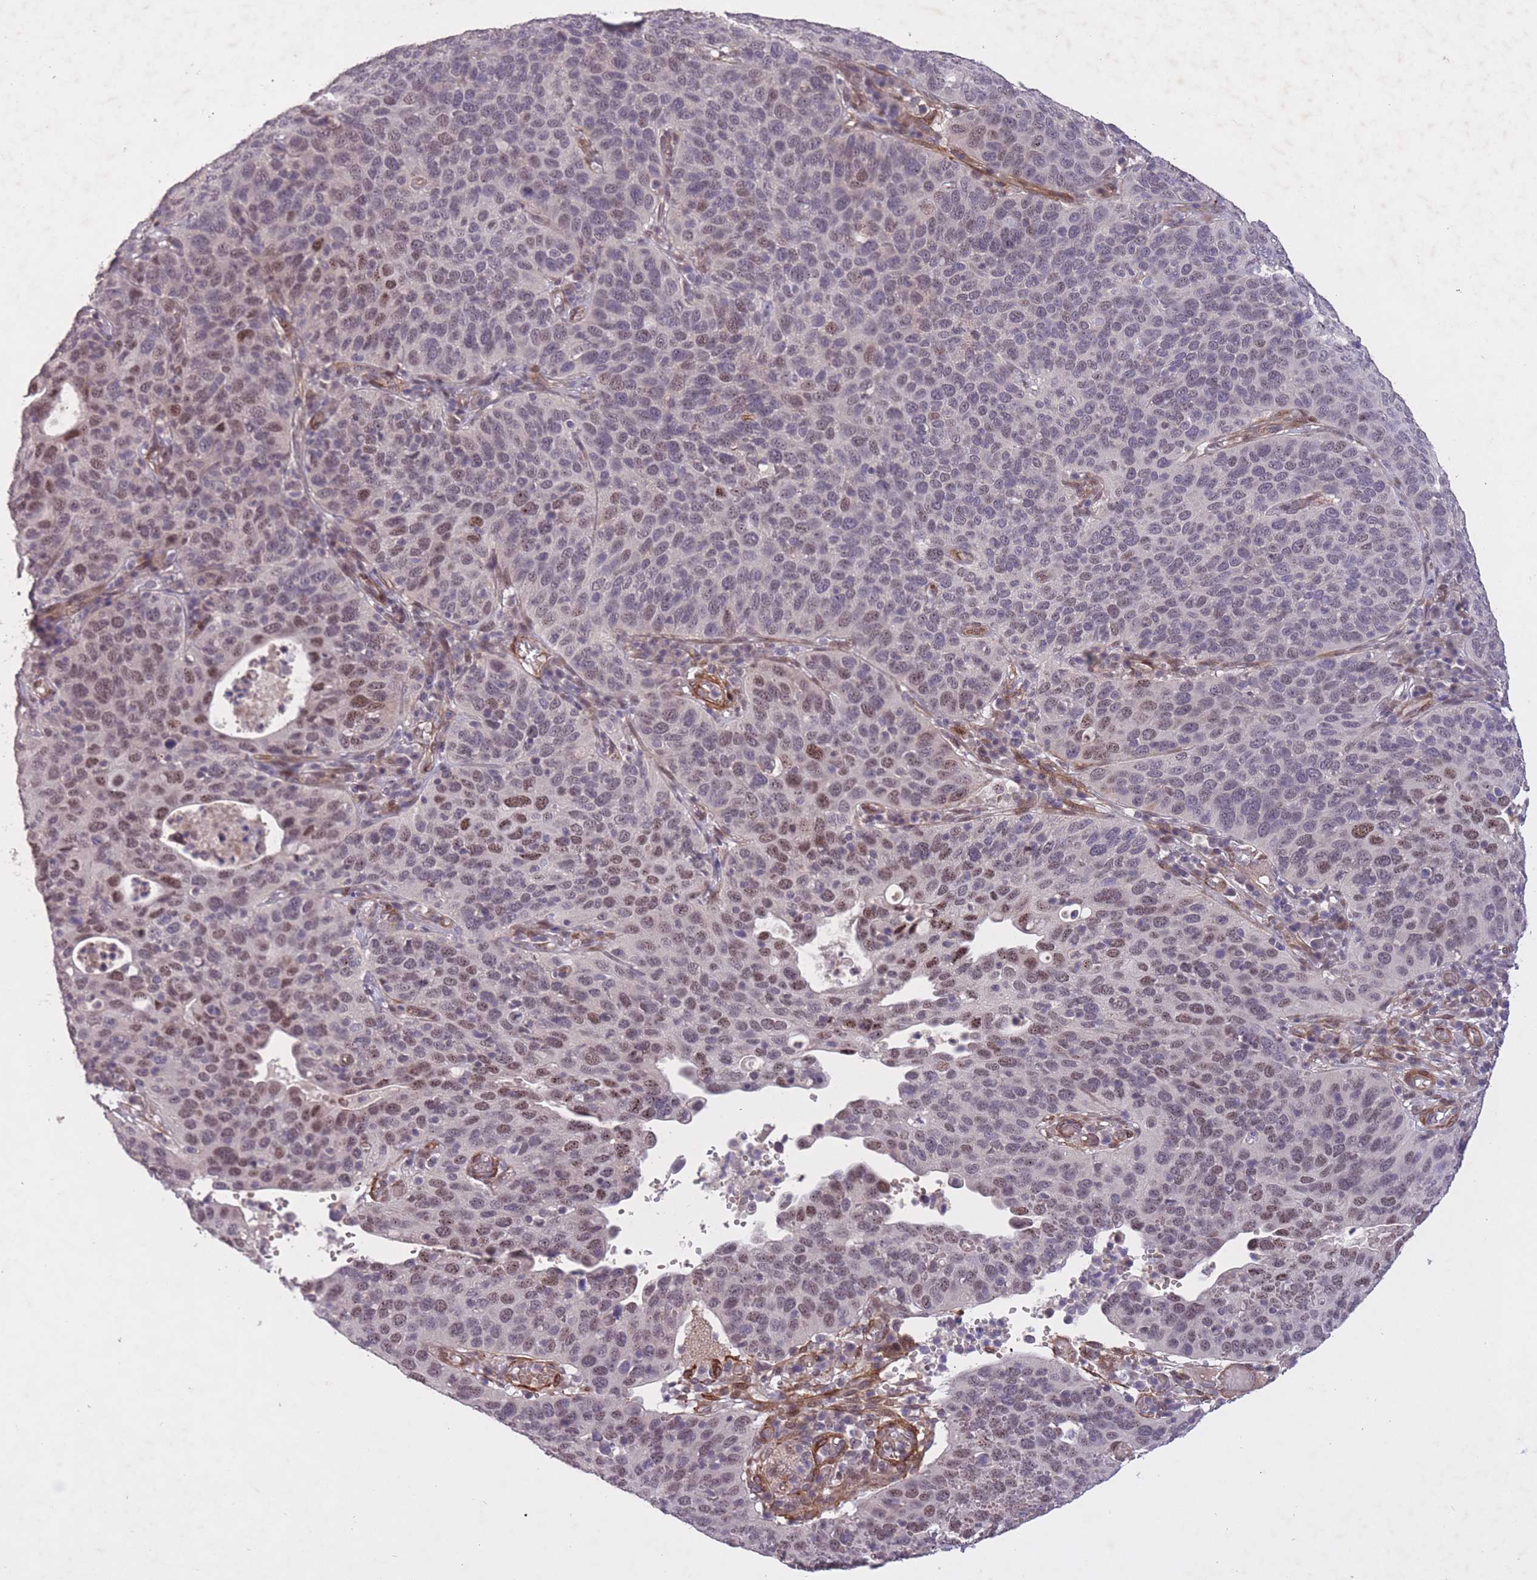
{"staining": {"intensity": "moderate", "quantity": "25%-75%", "location": "nuclear"}, "tissue": "cervical cancer", "cell_type": "Tumor cells", "image_type": "cancer", "snomed": [{"axis": "morphology", "description": "Squamous cell carcinoma, NOS"}, {"axis": "topography", "description": "Cervix"}], "caption": "Cervical squamous cell carcinoma stained with DAB (3,3'-diaminobenzidine) immunohistochemistry reveals medium levels of moderate nuclear positivity in about 25%-75% of tumor cells.", "gene": "CBX6", "patient": {"sex": "female", "age": 36}}